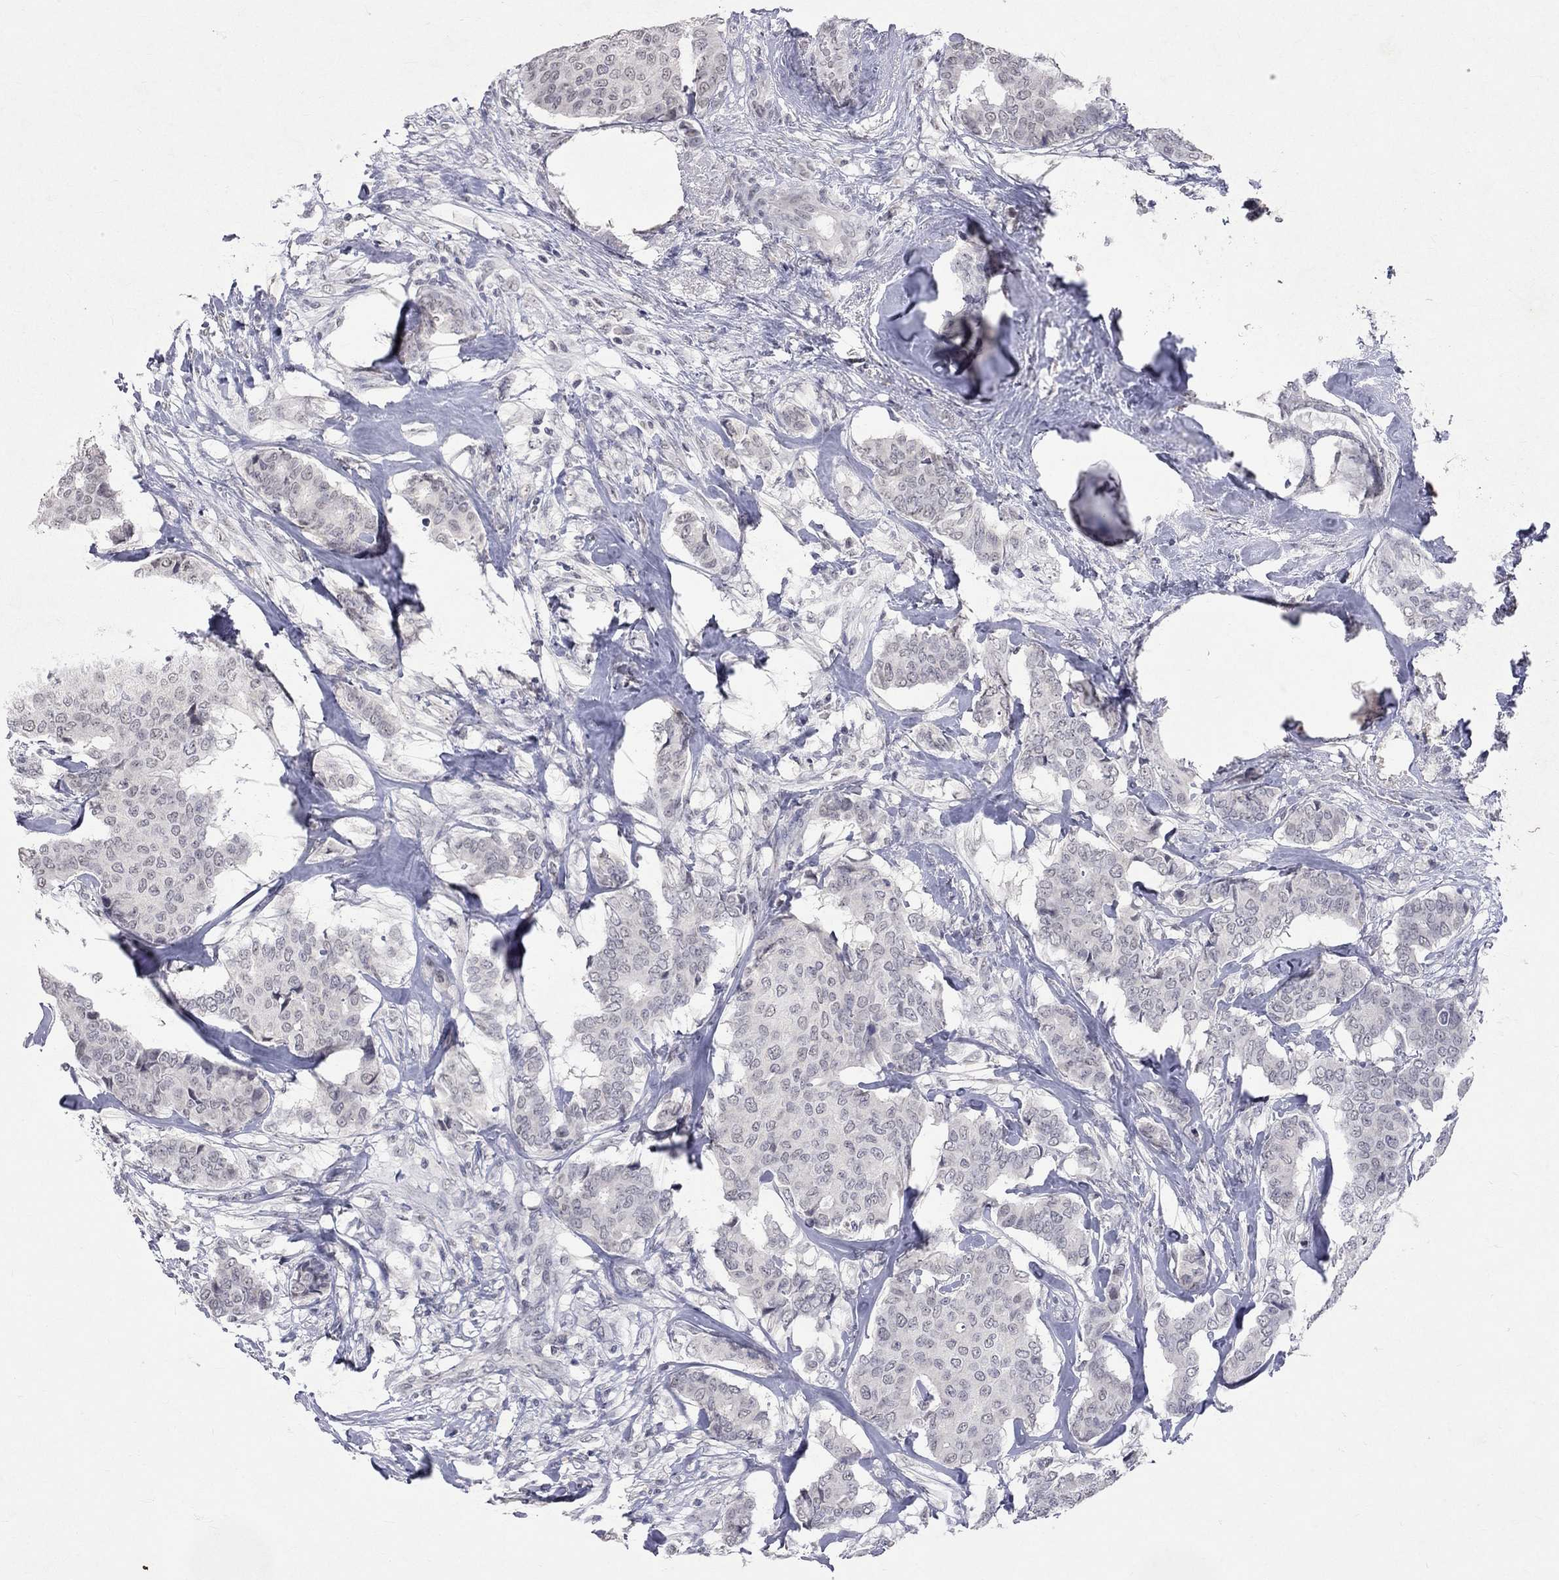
{"staining": {"intensity": "negative", "quantity": "none", "location": "none"}, "tissue": "breast cancer", "cell_type": "Tumor cells", "image_type": "cancer", "snomed": [{"axis": "morphology", "description": "Duct carcinoma"}, {"axis": "topography", "description": "Breast"}], "caption": "Histopathology image shows no protein expression in tumor cells of invasive ductal carcinoma (breast) tissue.", "gene": "TMEM143", "patient": {"sex": "female", "age": 75}}